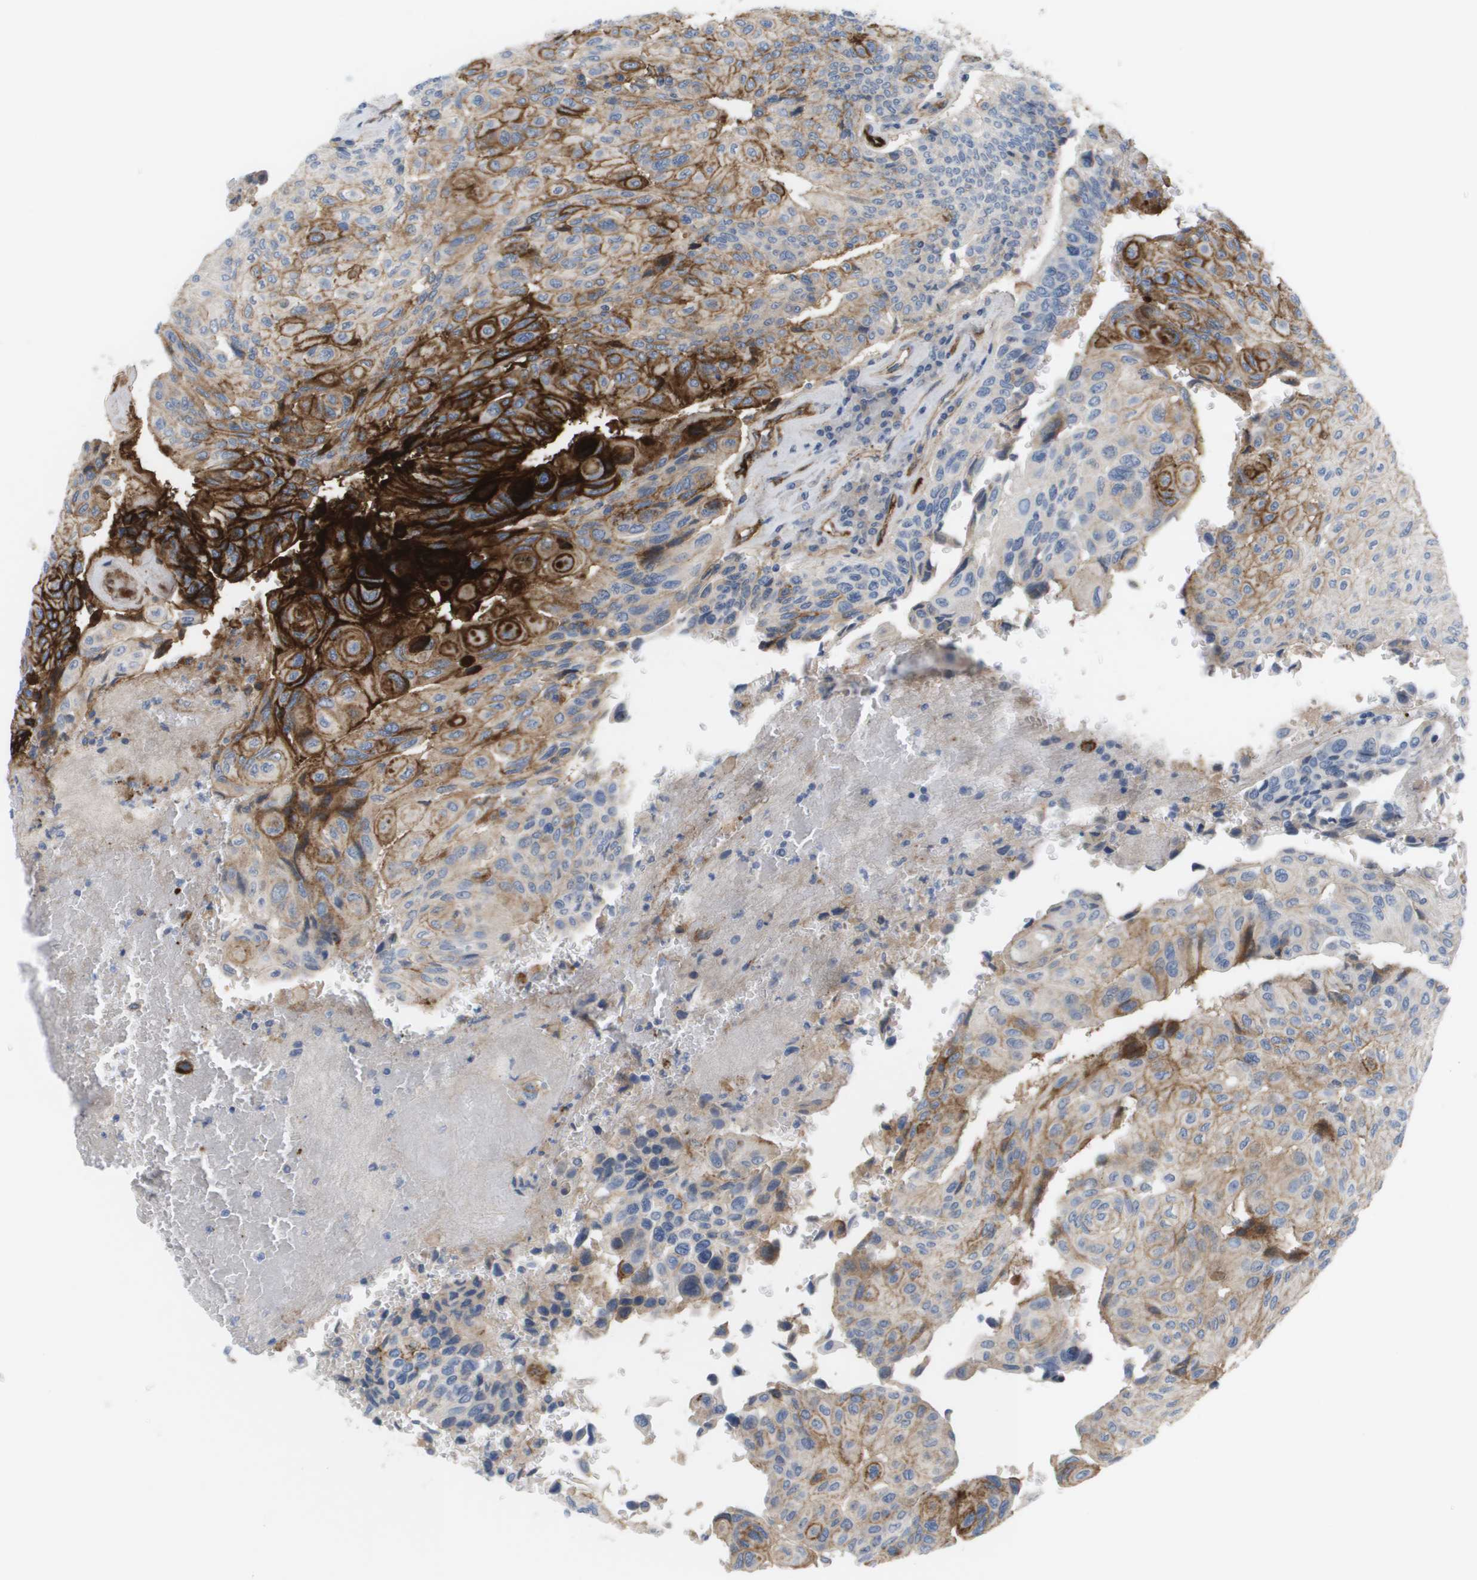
{"staining": {"intensity": "strong", "quantity": "25%-75%", "location": "cytoplasmic/membranous"}, "tissue": "urothelial cancer", "cell_type": "Tumor cells", "image_type": "cancer", "snomed": [{"axis": "morphology", "description": "Urothelial carcinoma, High grade"}, {"axis": "topography", "description": "Urinary bladder"}], "caption": "High-power microscopy captured an IHC histopathology image of urothelial cancer, revealing strong cytoplasmic/membranous positivity in about 25%-75% of tumor cells.", "gene": "ANGPT2", "patient": {"sex": "male", "age": 66}}